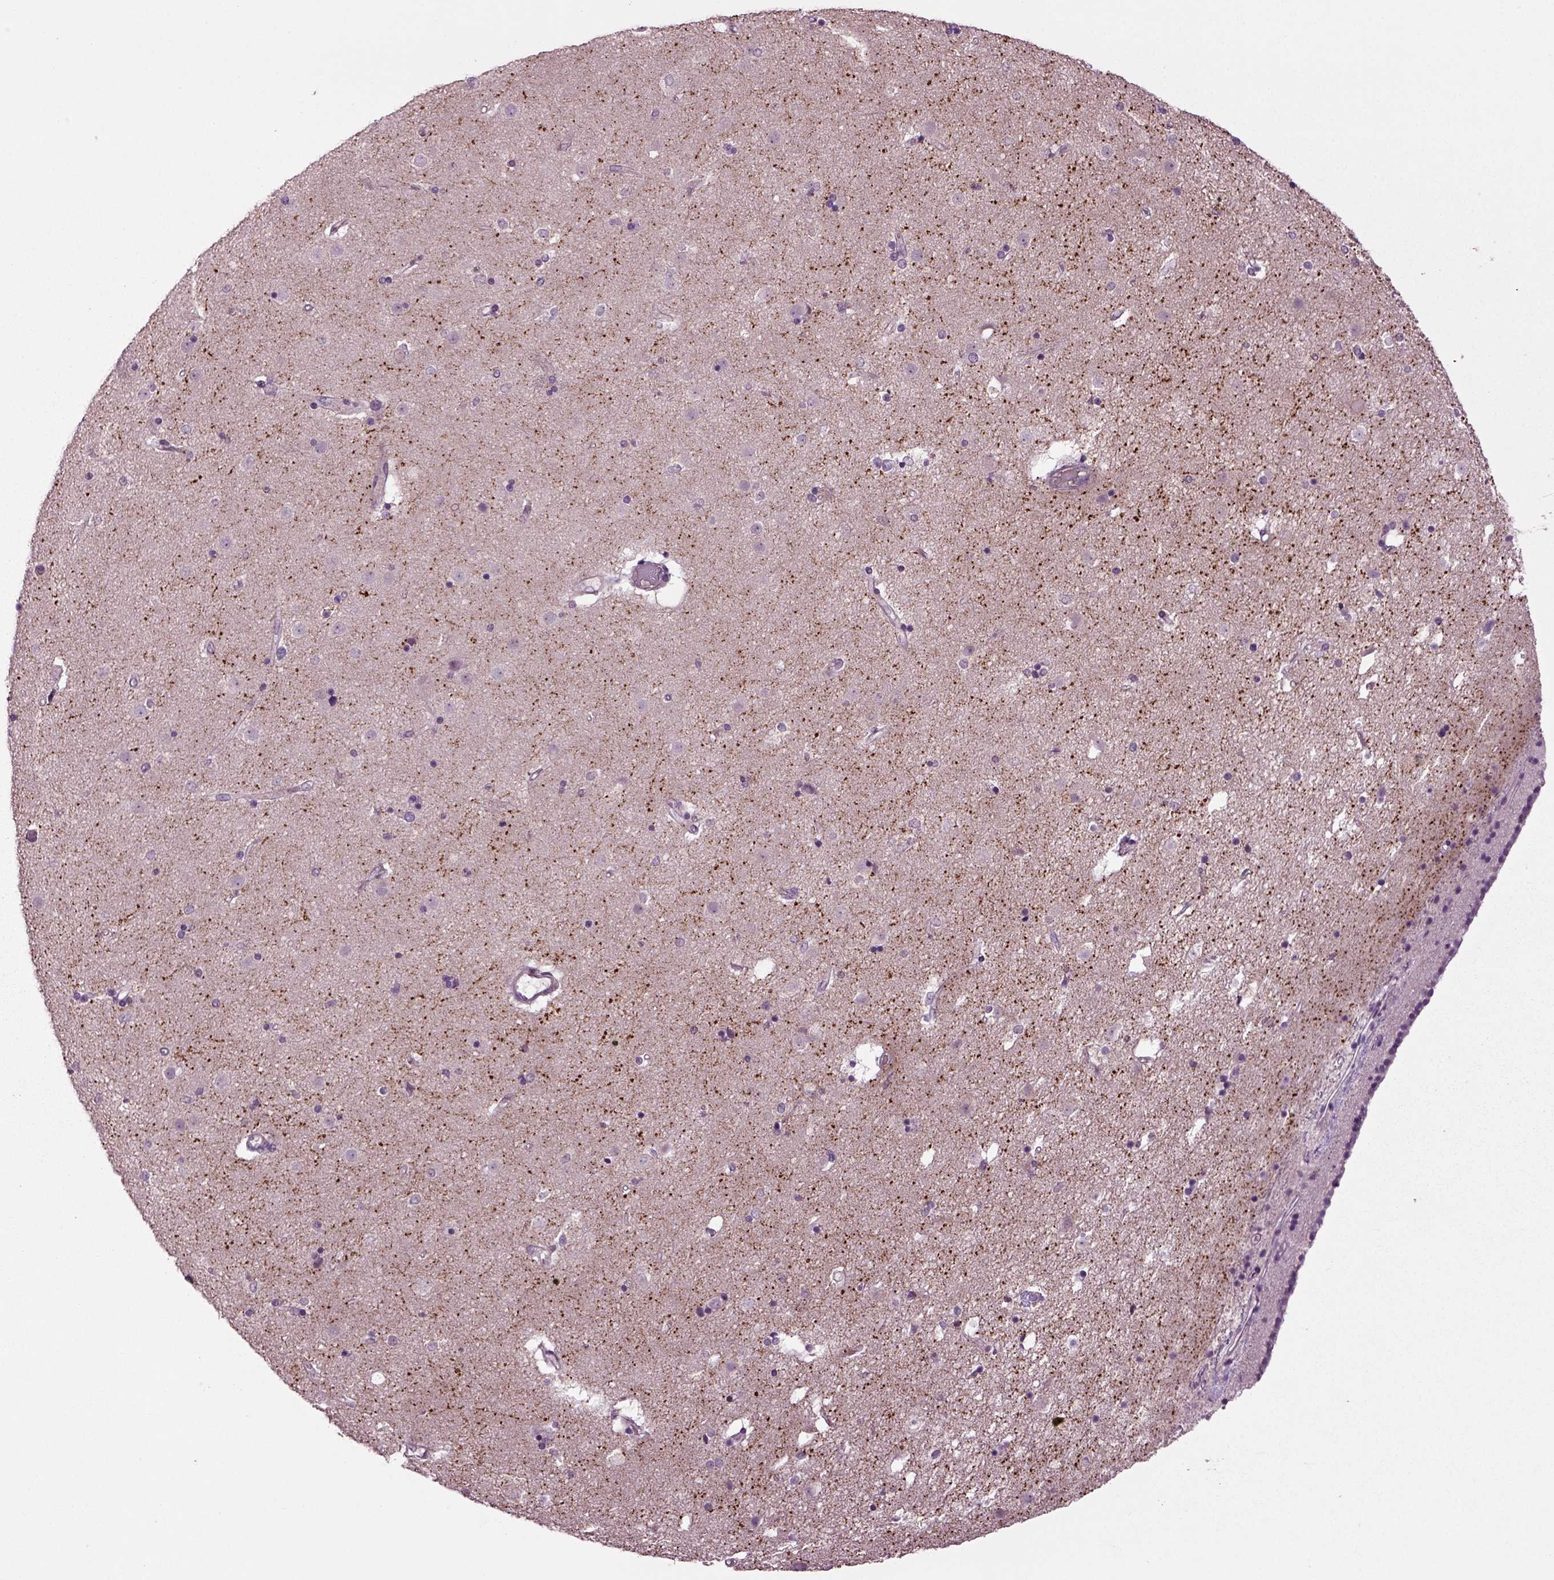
{"staining": {"intensity": "negative", "quantity": "none", "location": "none"}, "tissue": "caudate", "cell_type": "Glial cells", "image_type": "normal", "snomed": [{"axis": "morphology", "description": "Normal tissue, NOS"}, {"axis": "topography", "description": "Lateral ventricle wall"}], "caption": "Immunohistochemistry photomicrograph of normal caudate: caudate stained with DAB (3,3'-diaminobenzidine) displays no significant protein expression in glial cells.", "gene": "SLC17A6", "patient": {"sex": "female", "age": 71}}